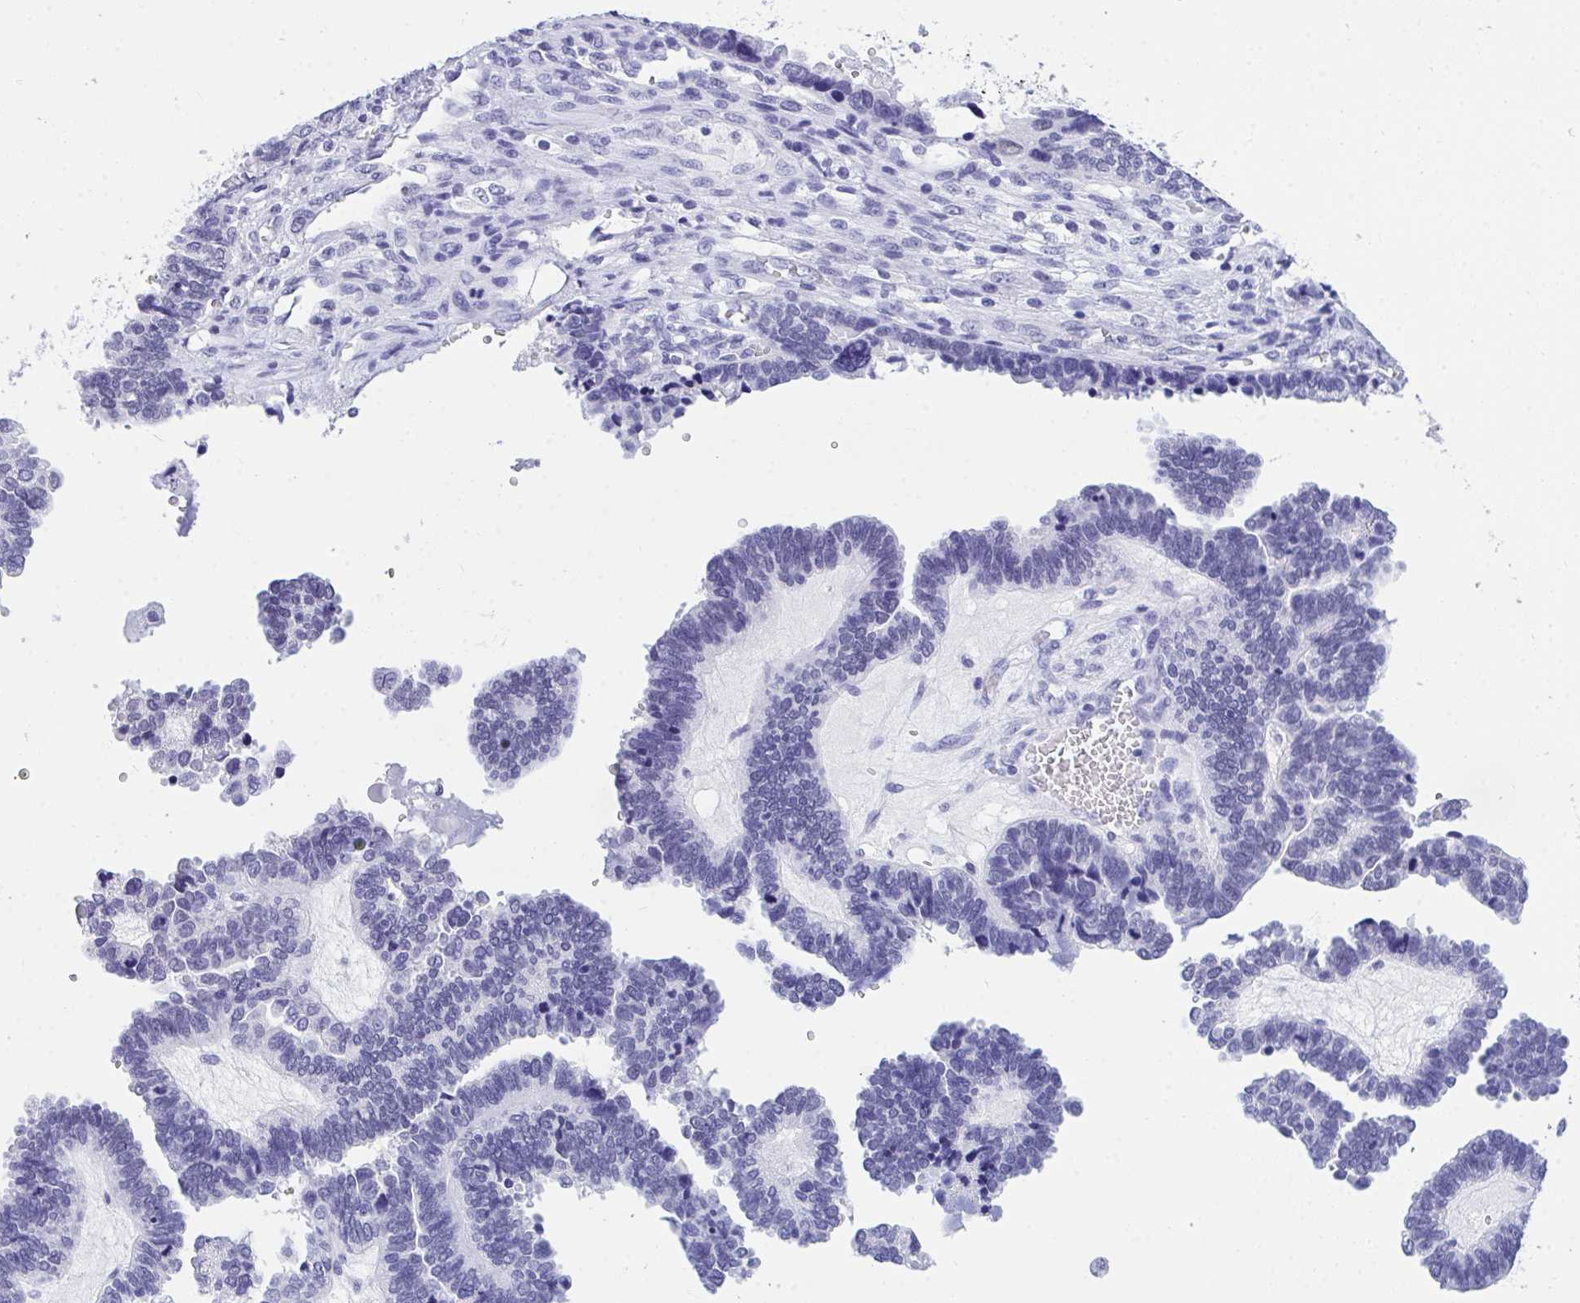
{"staining": {"intensity": "negative", "quantity": "none", "location": "none"}, "tissue": "ovarian cancer", "cell_type": "Tumor cells", "image_type": "cancer", "snomed": [{"axis": "morphology", "description": "Cystadenocarcinoma, serous, NOS"}, {"axis": "topography", "description": "Ovary"}], "caption": "A histopathology image of human serous cystadenocarcinoma (ovarian) is negative for staining in tumor cells.", "gene": "THOP1", "patient": {"sex": "female", "age": 51}}